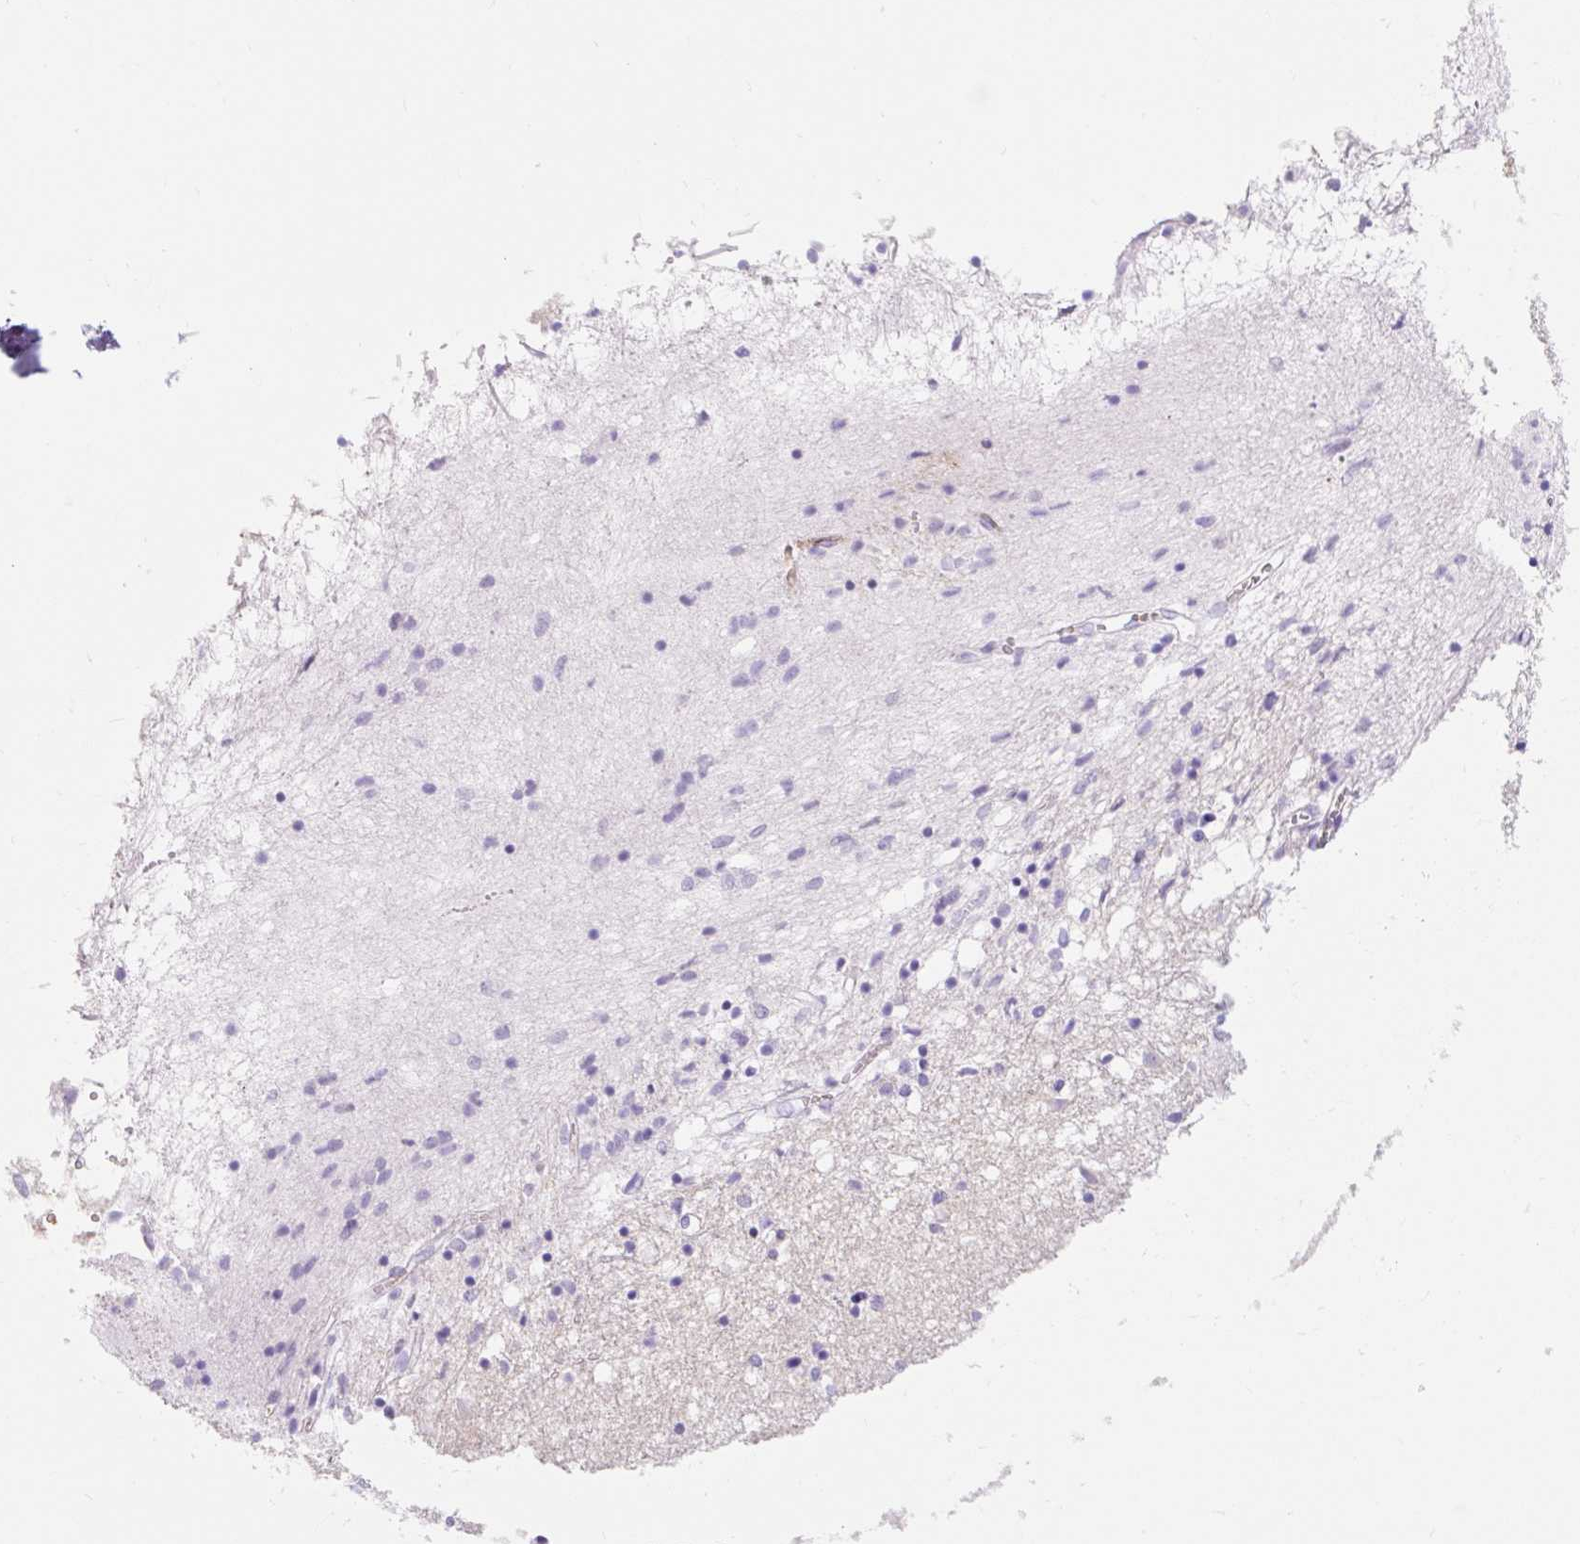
{"staining": {"intensity": "negative", "quantity": "none", "location": "none"}, "tissue": "caudate", "cell_type": "Glial cells", "image_type": "normal", "snomed": [{"axis": "morphology", "description": "Normal tissue, NOS"}, {"axis": "topography", "description": "Lateral ventricle wall"}], "caption": "This is a image of immunohistochemistry staining of normal caudate, which shows no staining in glial cells. (DAB IHC visualized using brightfield microscopy, high magnification).", "gene": "SLC28A1", "patient": {"sex": "male", "age": 70}}